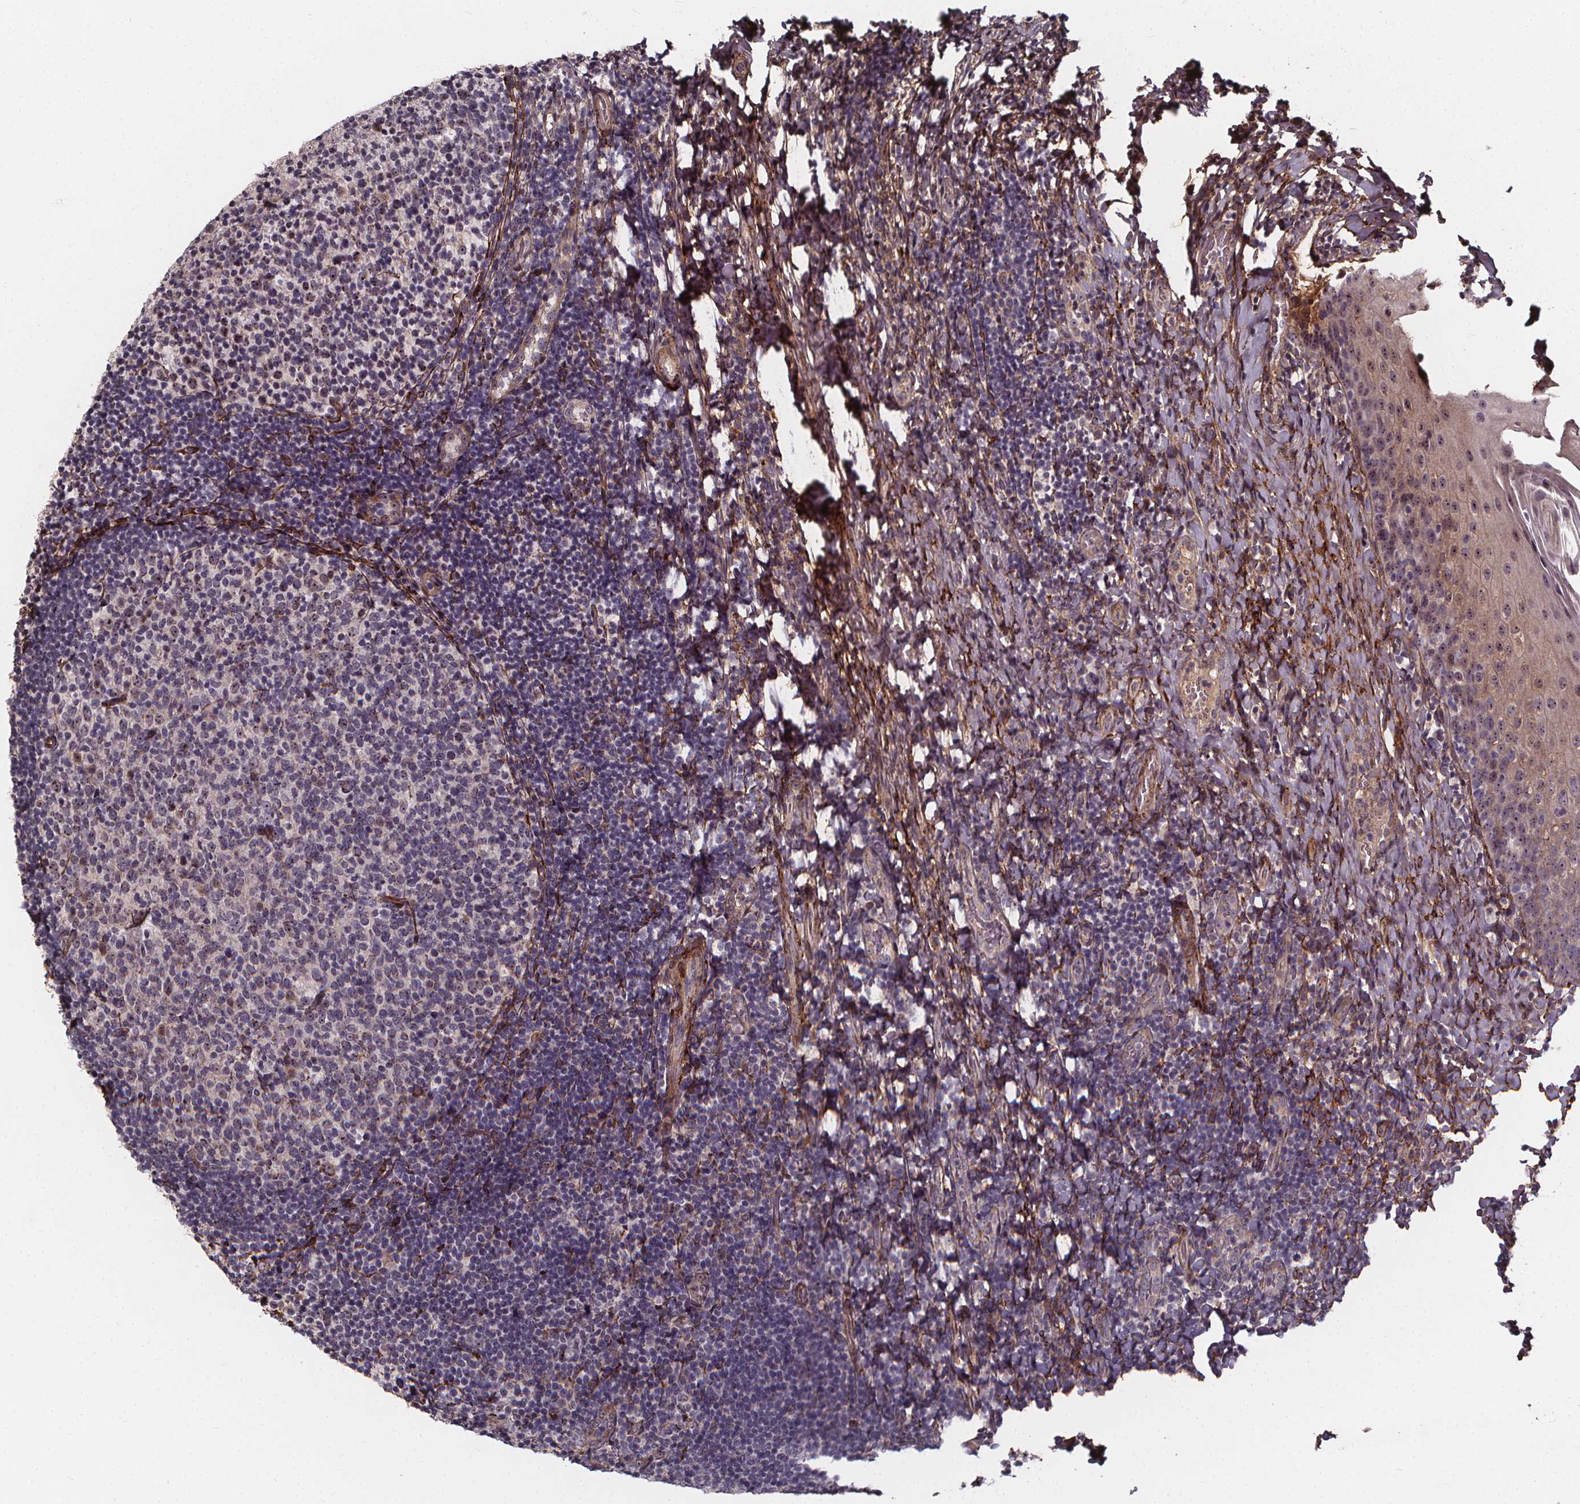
{"staining": {"intensity": "negative", "quantity": "none", "location": "none"}, "tissue": "tonsil", "cell_type": "Germinal center cells", "image_type": "normal", "snomed": [{"axis": "morphology", "description": "Normal tissue, NOS"}, {"axis": "topography", "description": "Tonsil"}], "caption": "Immunohistochemistry image of unremarkable tonsil: tonsil stained with DAB (3,3'-diaminobenzidine) reveals no significant protein staining in germinal center cells.", "gene": "AEBP1", "patient": {"sex": "female", "age": 10}}